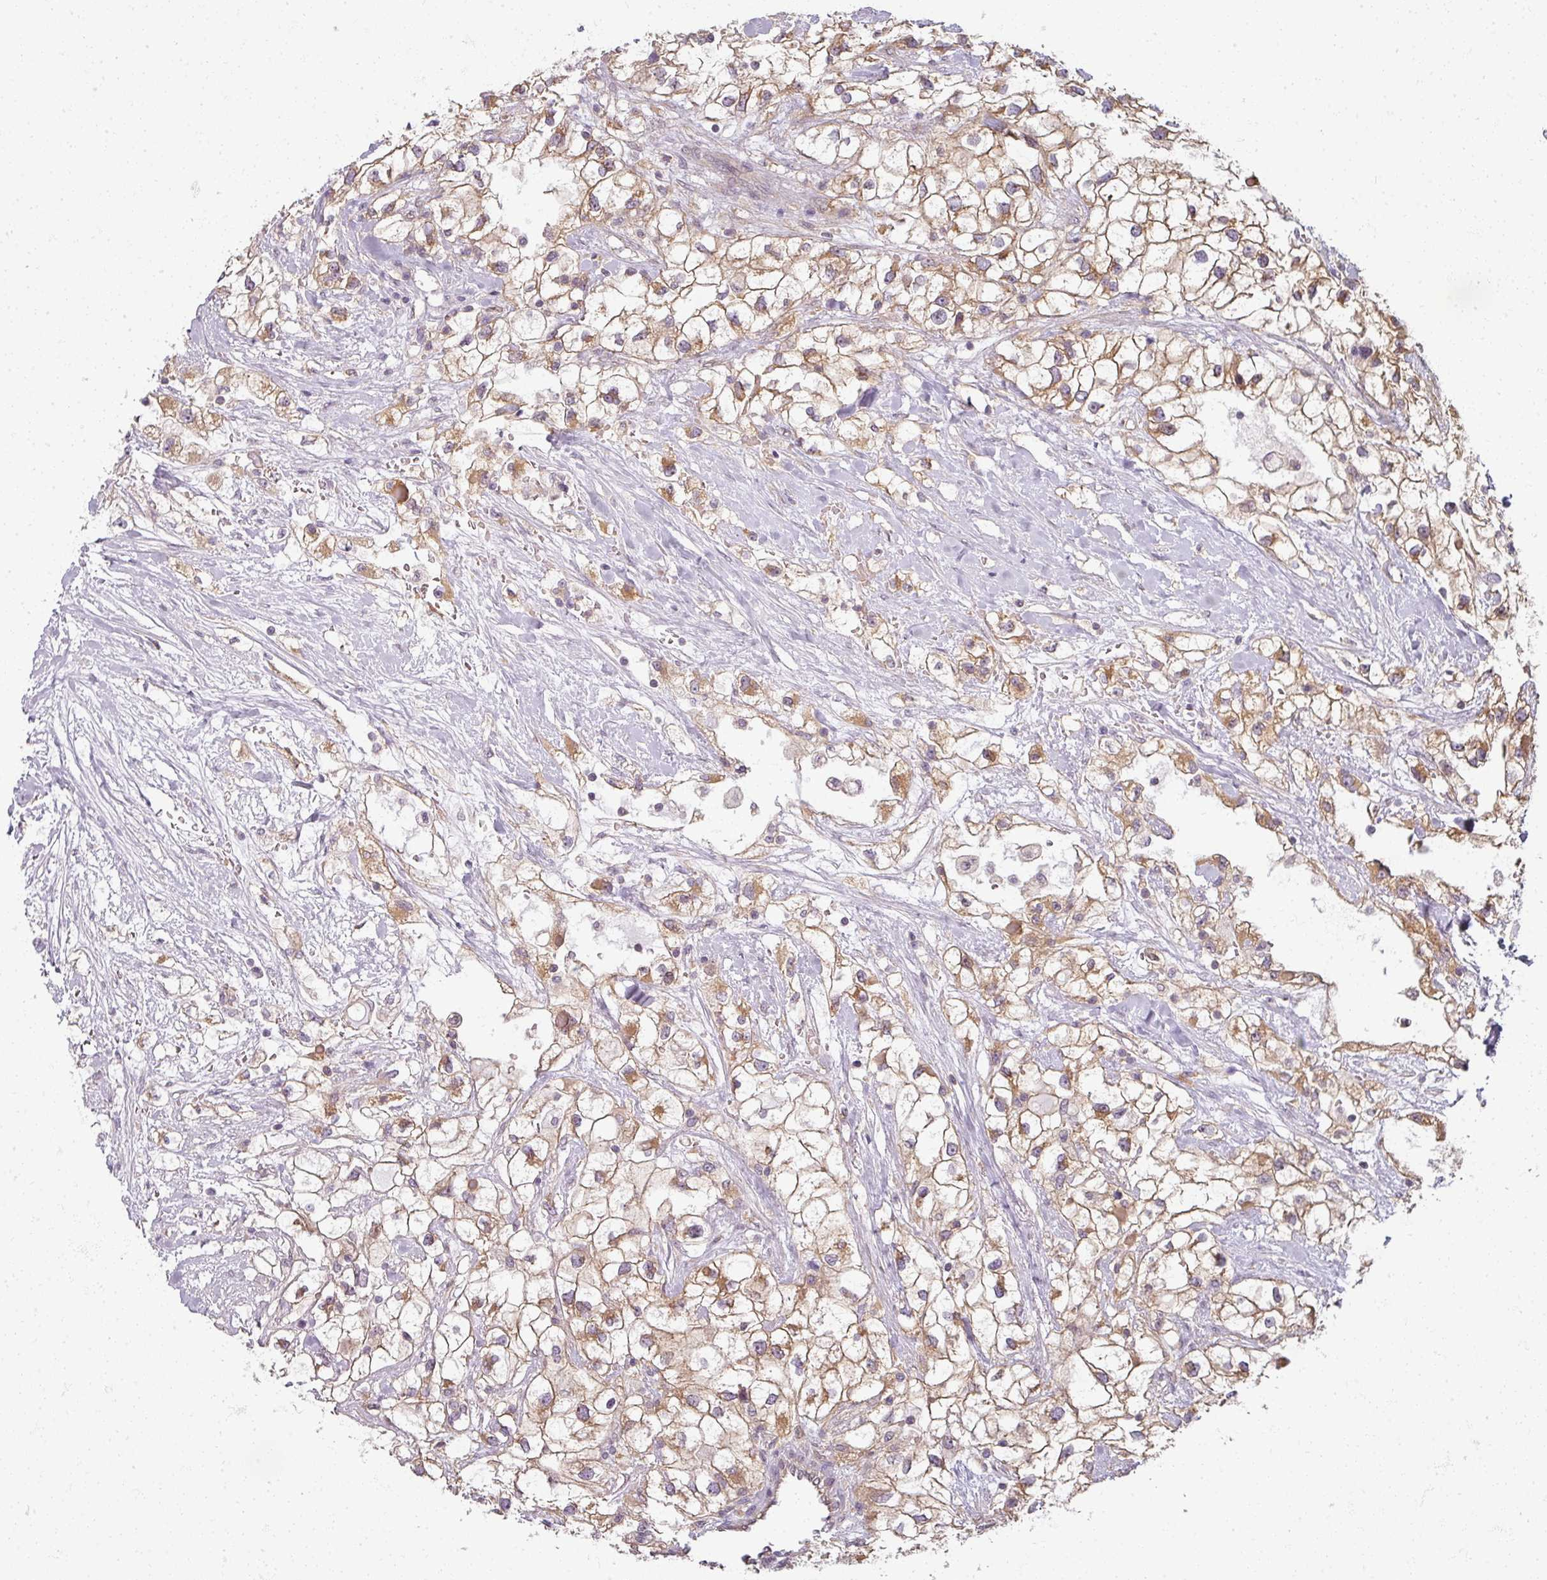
{"staining": {"intensity": "moderate", "quantity": "25%-75%", "location": "cytoplasmic/membranous"}, "tissue": "renal cancer", "cell_type": "Tumor cells", "image_type": "cancer", "snomed": [{"axis": "morphology", "description": "Adenocarcinoma, NOS"}, {"axis": "topography", "description": "Kidney"}], "caption": "IHC of renal cancer (adenocarcinoma) shows medium levels of moderate cytoplasmic/membranous expression in approximately 25%-75% of tumor cells.", "gene": "AGPAT4", "patient": {"sex": "male", "age": 59}}